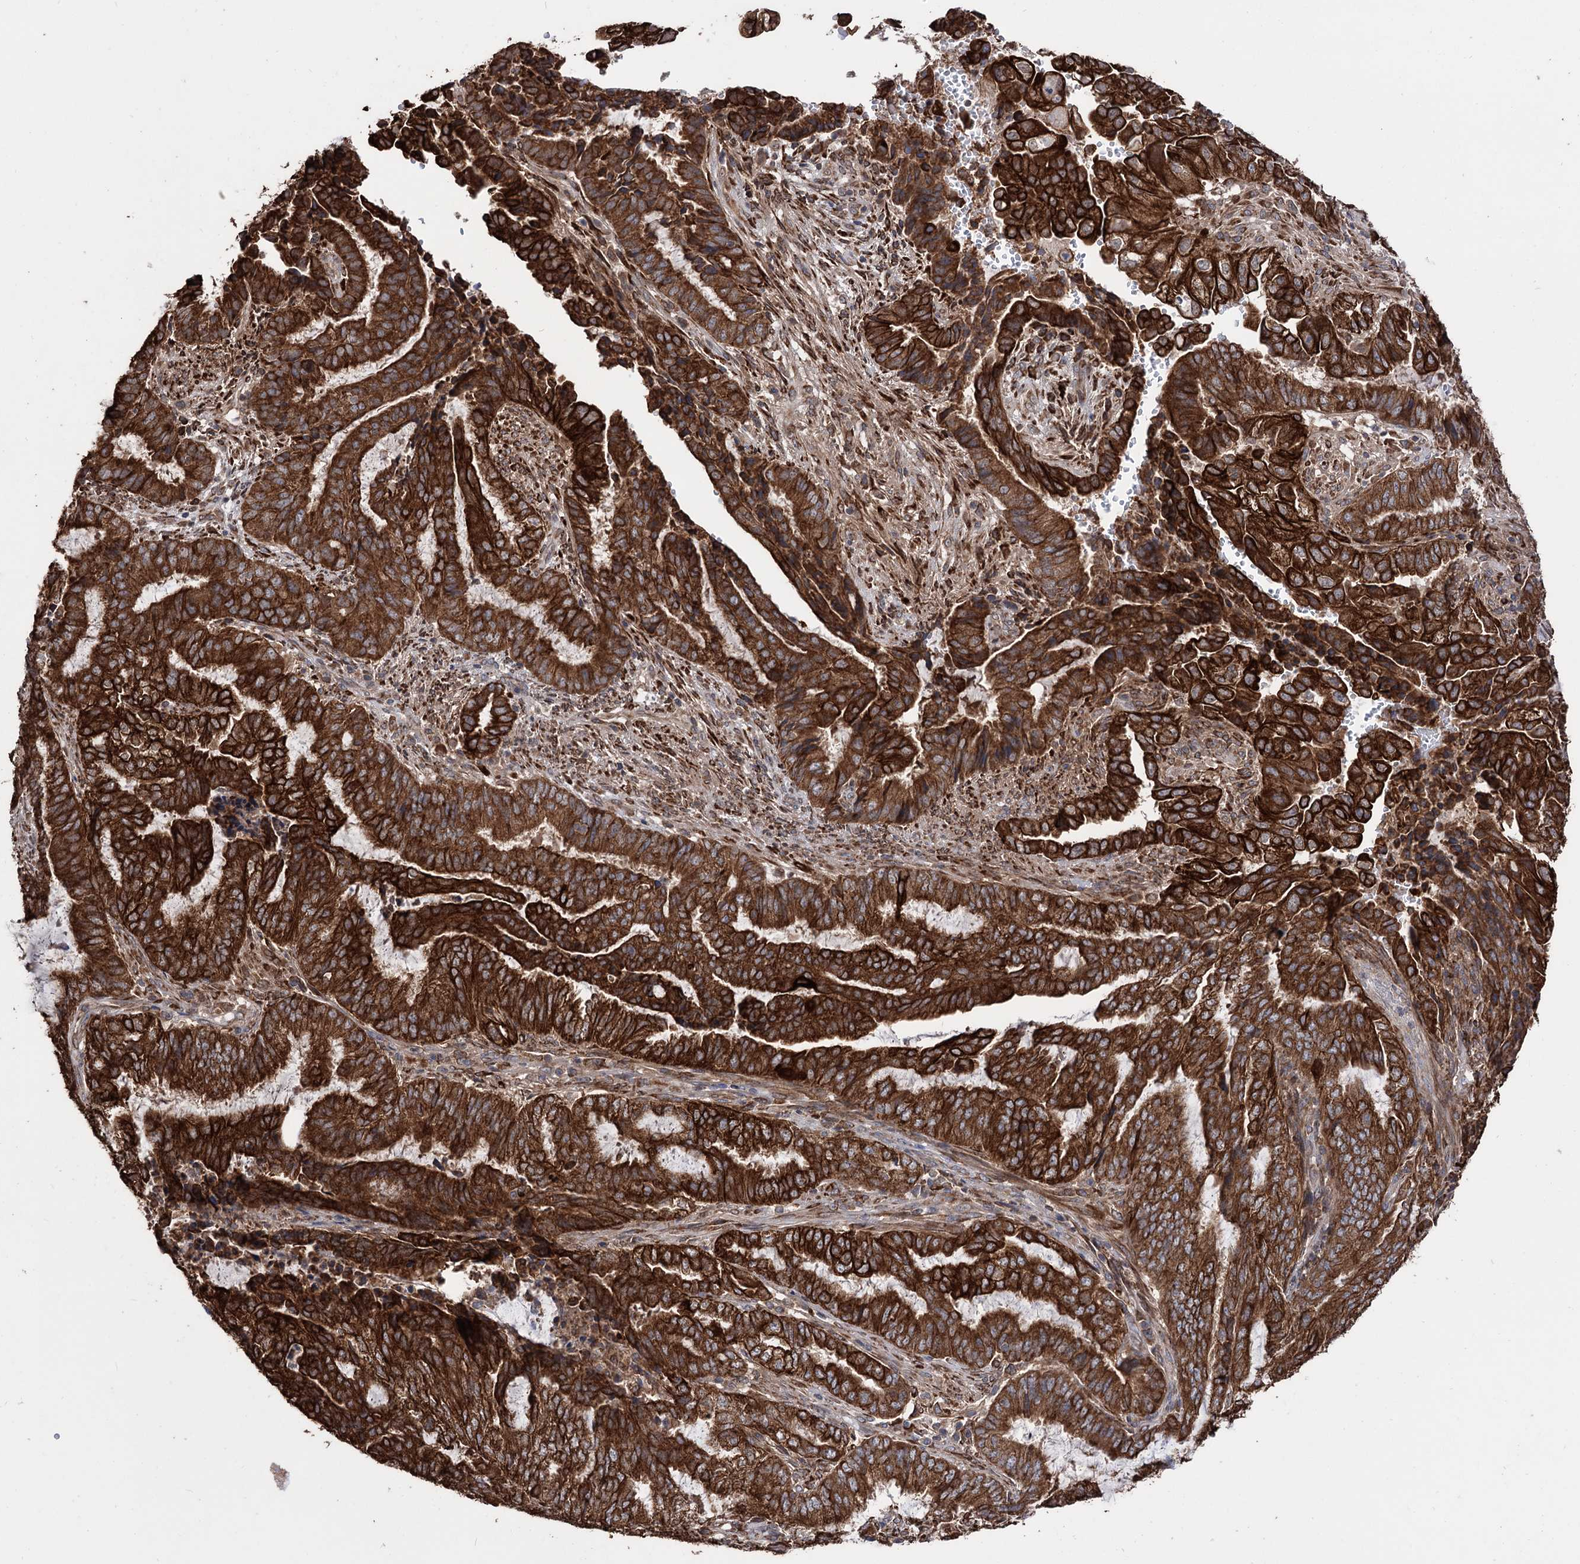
{"staining": {"intensity": "strong", "quantity": ">75%", "location": "cytoplasmic/membranous"}, "tissue": "endometrial cancer", "cell_type": "Tumor cells", "image_type": "cancer", "snomed": [{"axis": "morphology", "description": "Adenocarcinoma, NOS"}, {"axis": "topography", "description": "Endometrium"}], "caption": "The photomicrograph reveals staining of endometrial cancer, revealing strong cytoplasmic/membranous protein staining (brown color) within tumor cells.", "gene": "CDAN1", "patient": {"sex": "female", "age": 51}}